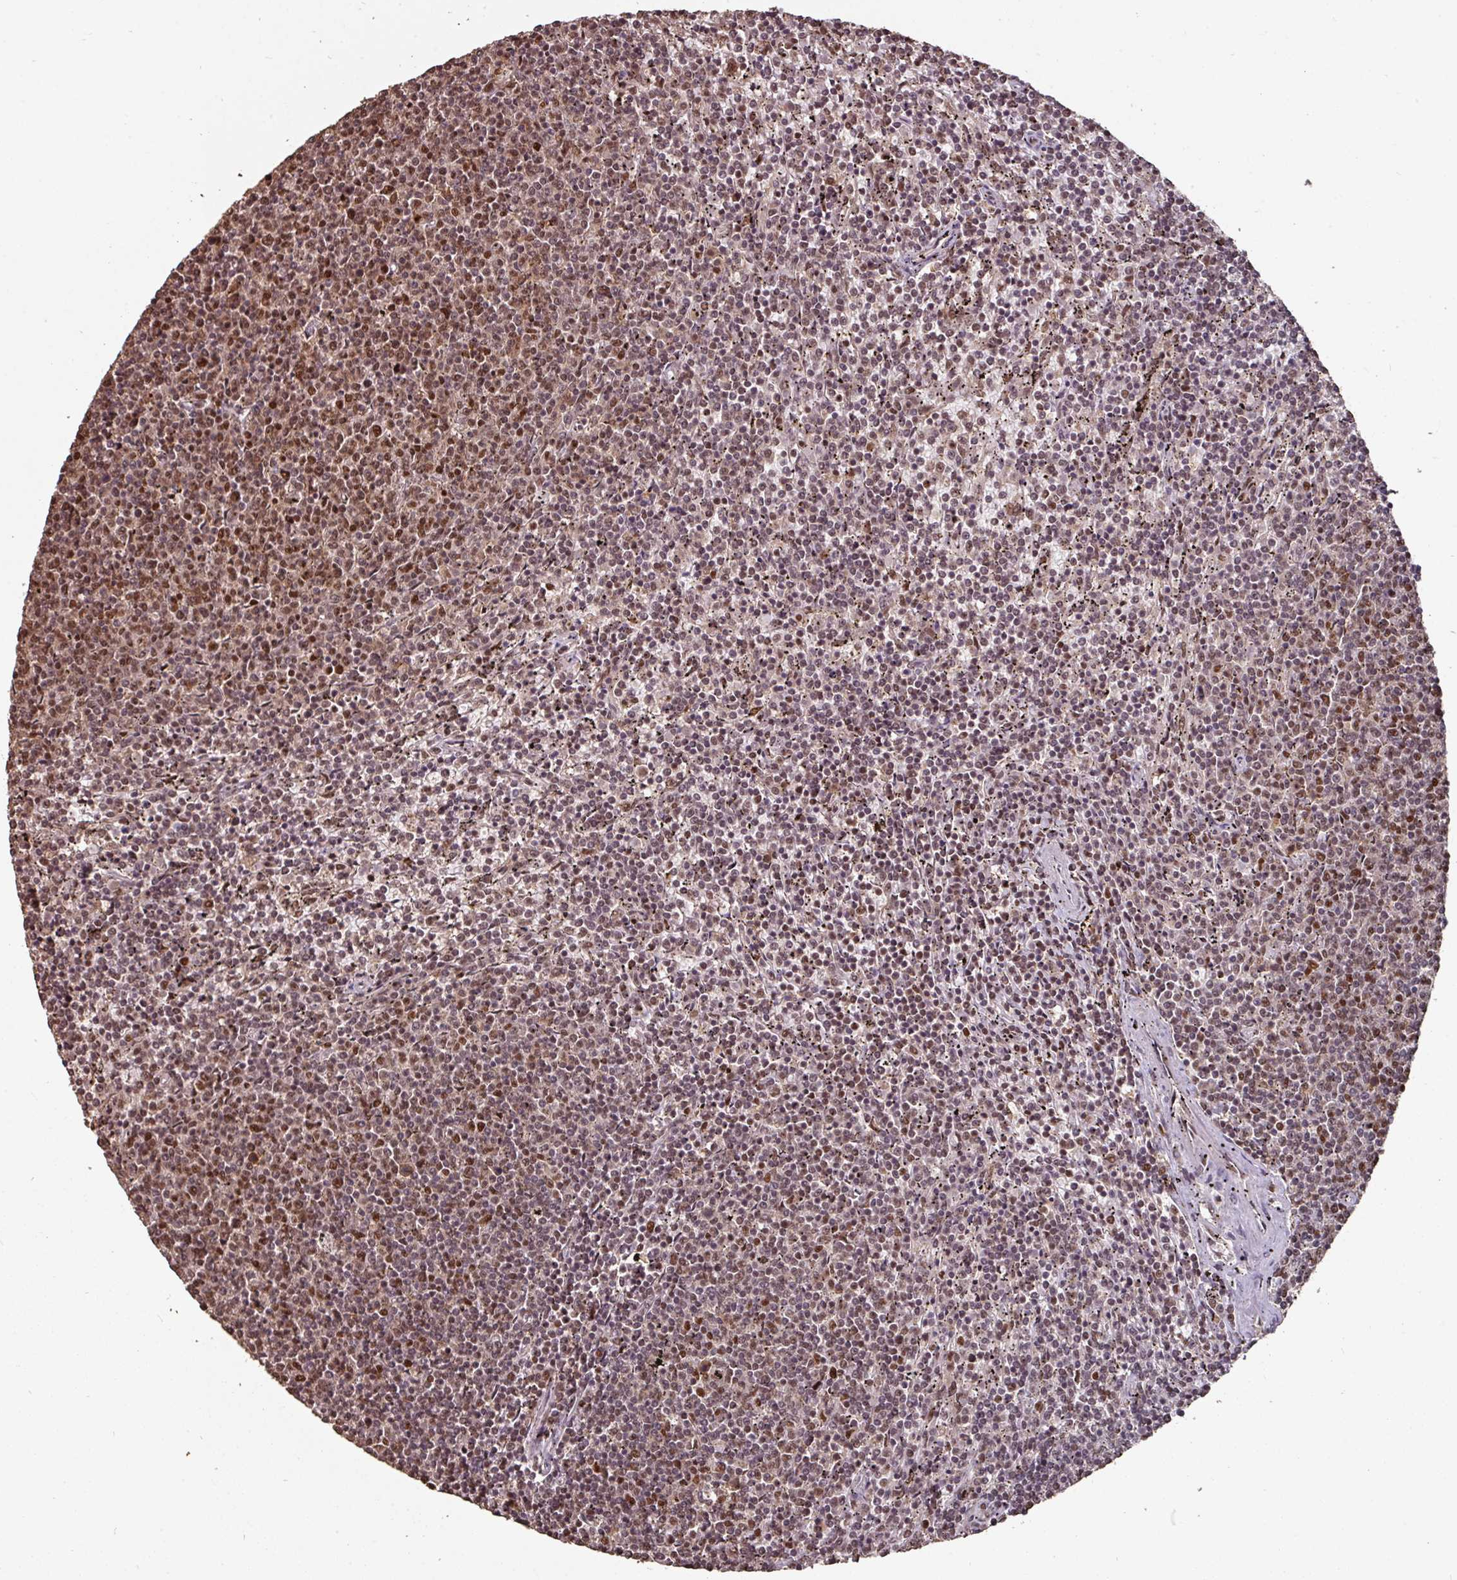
{"staining": {"intensity": "moderate", "quantity": ">75%", "location": "nuclear"}, "tissue": "lymphoma", "cell_type": "Tumor cells", "image_type": "cancer", "snomed": [{"axis": "morphology", "description": "Malignant lymphoma, non-Hodgkin's type, Low grade"}, {"axis": "topography", "description": "Spleen"}], "caption": "Human malignant lymphoma, non-Hodgkin's type (low-grade) stained with a protein marker reveals moderate staining in tumor cells.", "gene": "POLD1", "patient": {"sex": "female", "age": 50}}